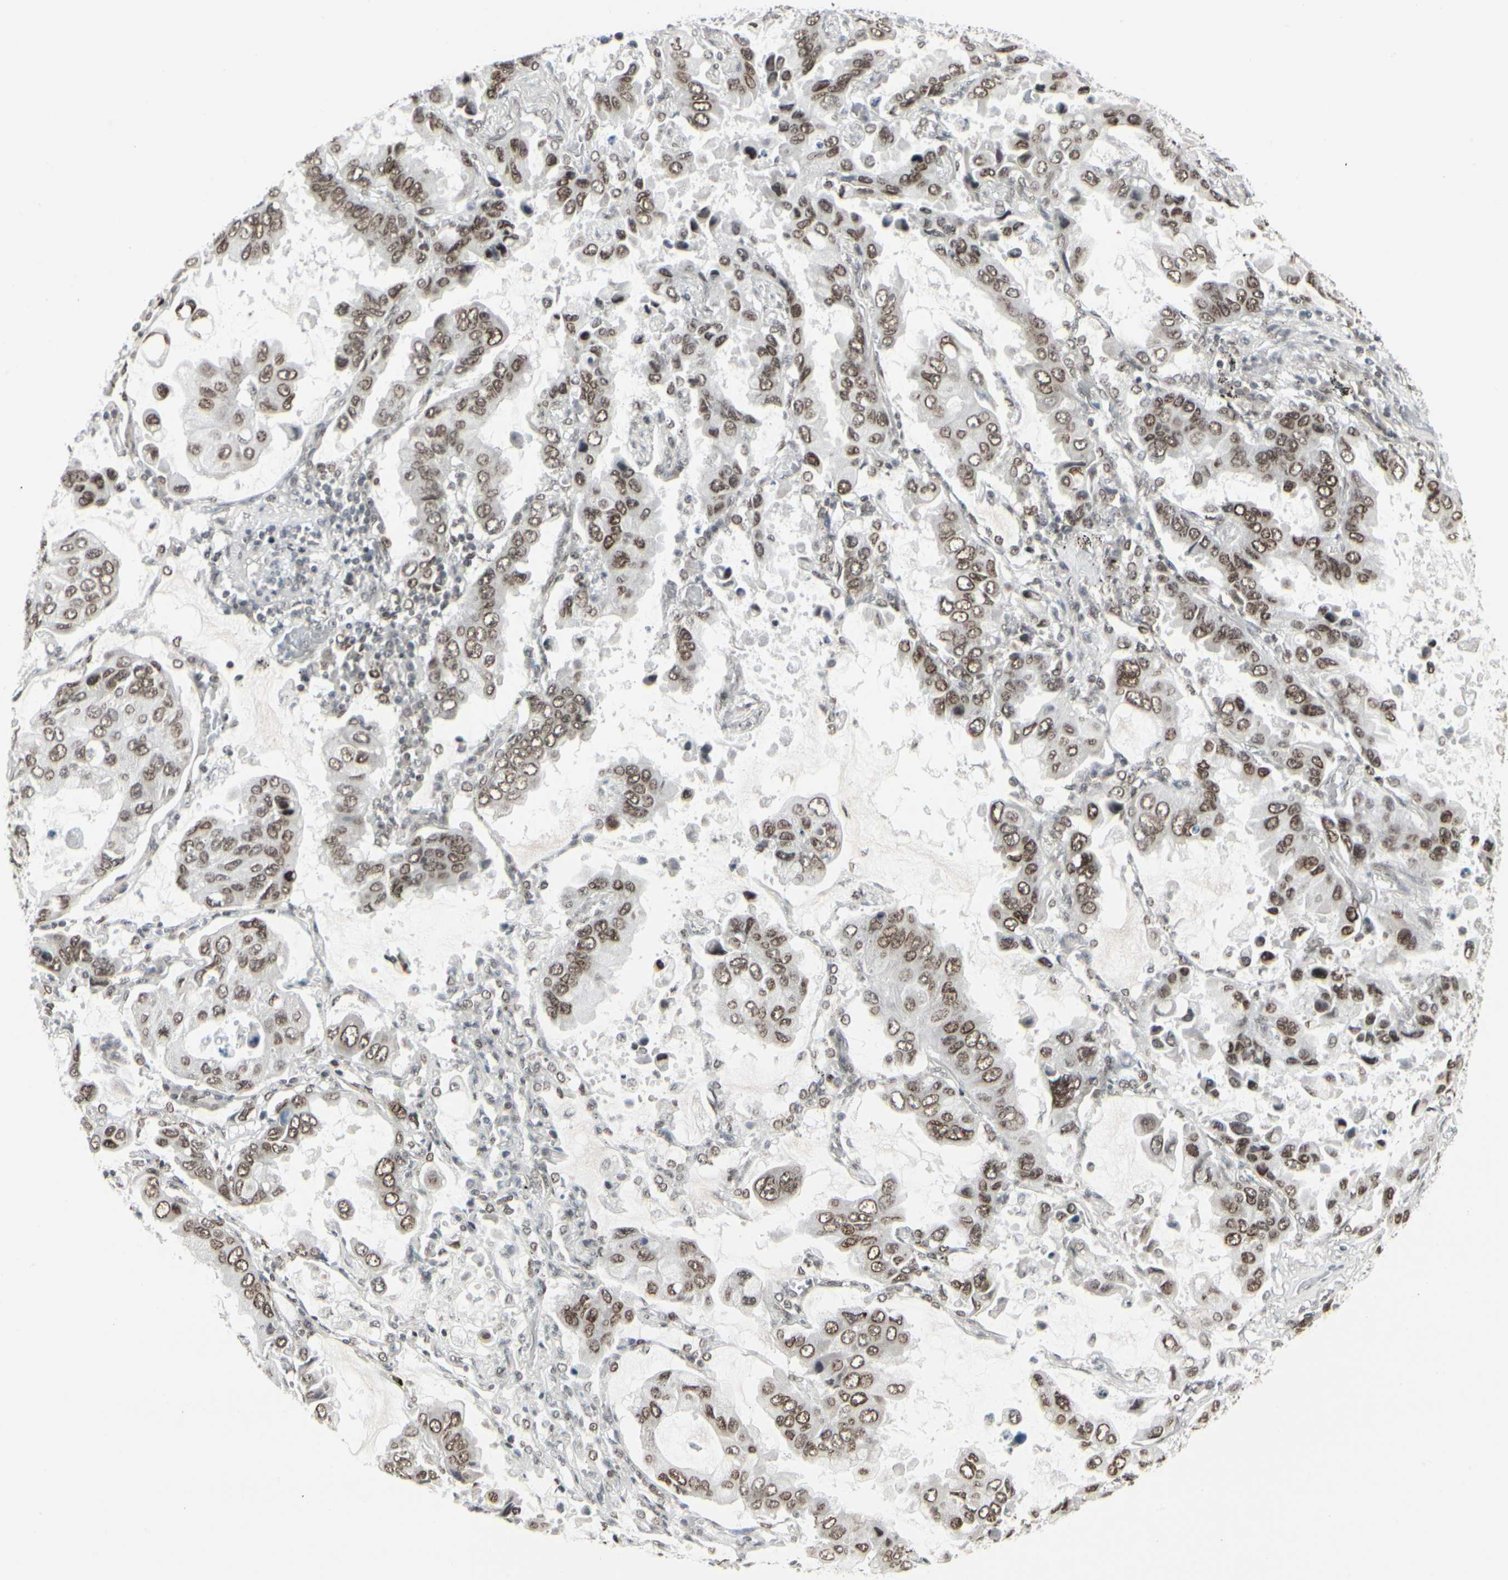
{"staining": {"intensity": "moderate", "quantity": ">75%", "location": "nuclear"}, "tissue": "lung cancer", "cell_type": "Tumor cells", "image_type": "cancer", "snomed": [{"axis": "morphology", "description": "Adenocarcinoma, NOS"}, {"axis": "topography", "description": "Lung"}], "caption": "Immunohistochemistry (IHC) image of human lung cancer stained for a protein (brown), which demonstrates medium levels of moderate nuclear staining in about >75% of tumor cells.", "gene": "HMG20A", "patient": {"sex": "male", "age": 64}}